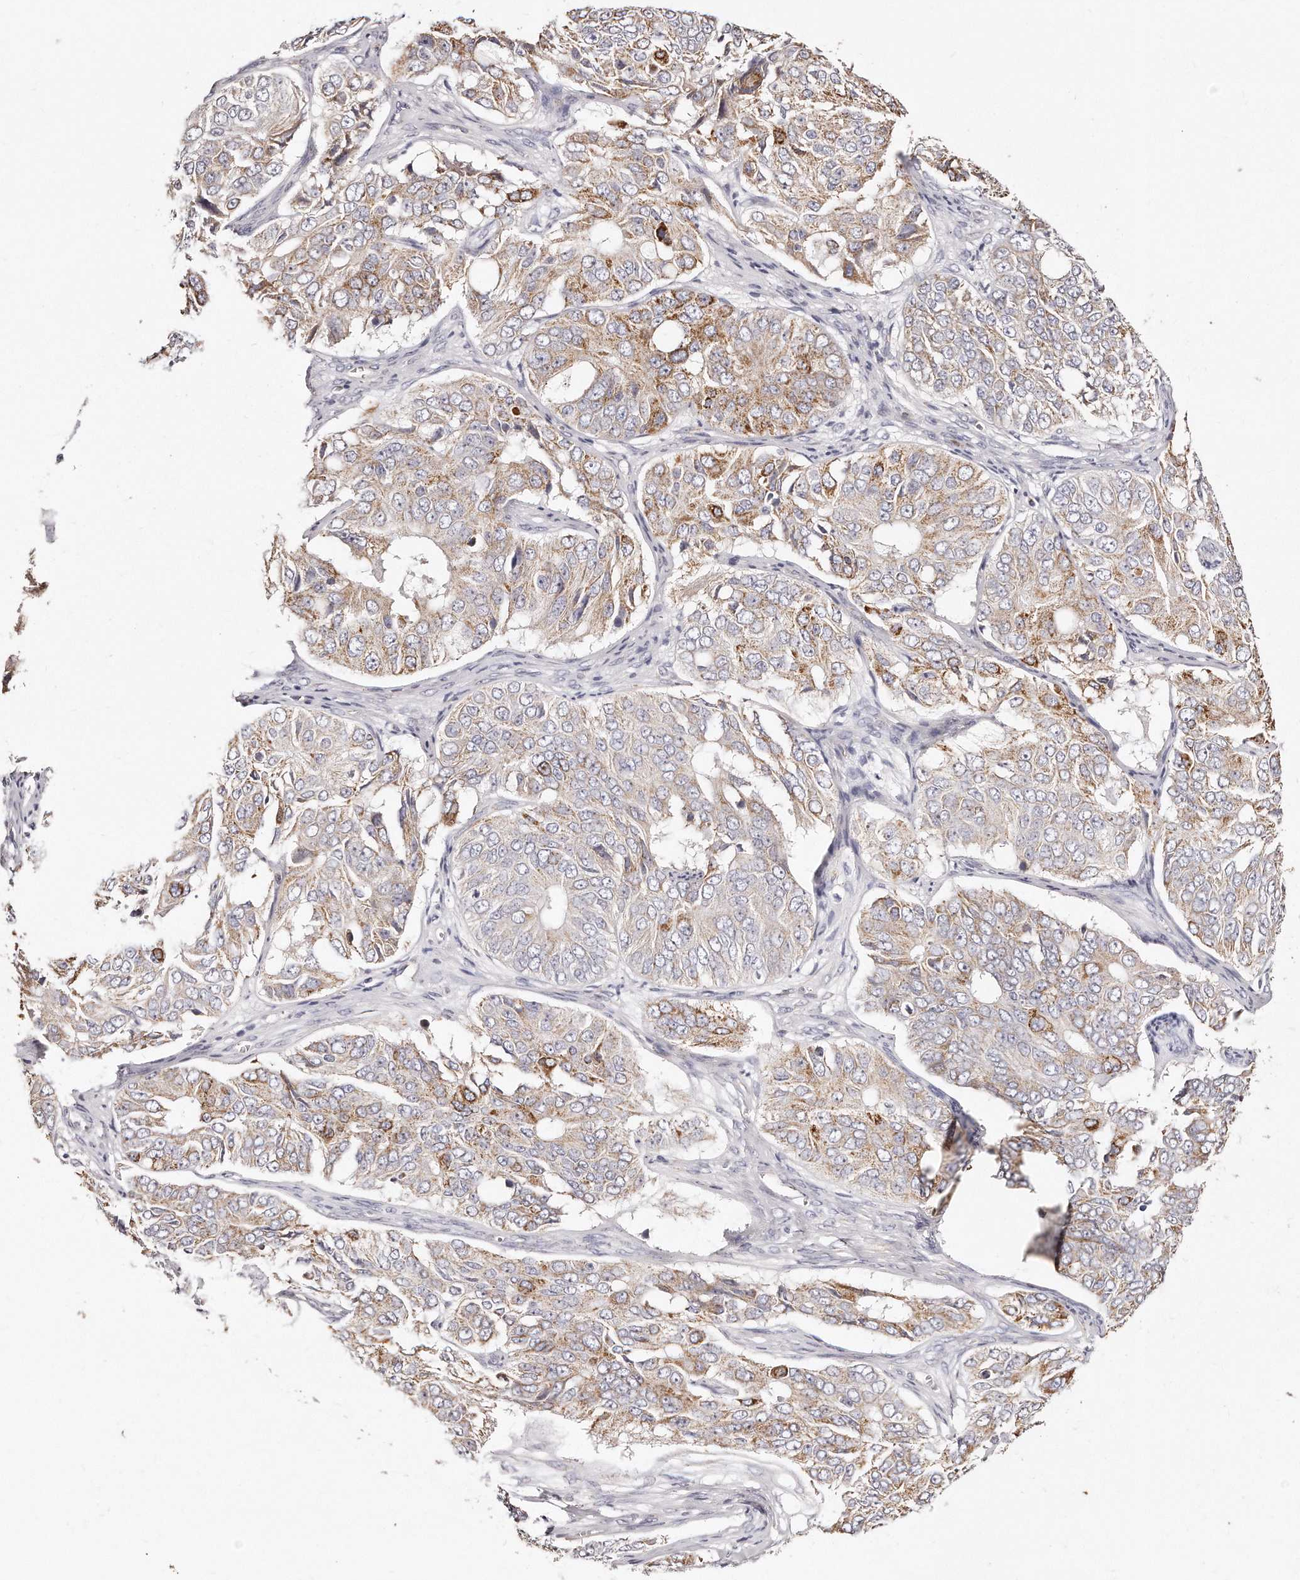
{"staining": {"intensity": "moderate", "quantity": "25%-75%", "location": "cytoplasmic/membranous"}, "tissue": "ovarian cancer", "cell_type": "Tumor cells", "image_type": "cancer", "snomed": [{"axis": "morphology", "description": "Carcinoma, endometroid"}, {"axis": "topography", "description": "Ovary"}], "caption": "Brown immunohistochemical staining in human ovarian endometroid carcinoma reveals moderate cytoplasmic/membranous expression in approximately 25%-75% of tumor cells.", "gene": "RTKN", "patient": {"sex": "female", "age": 51}}